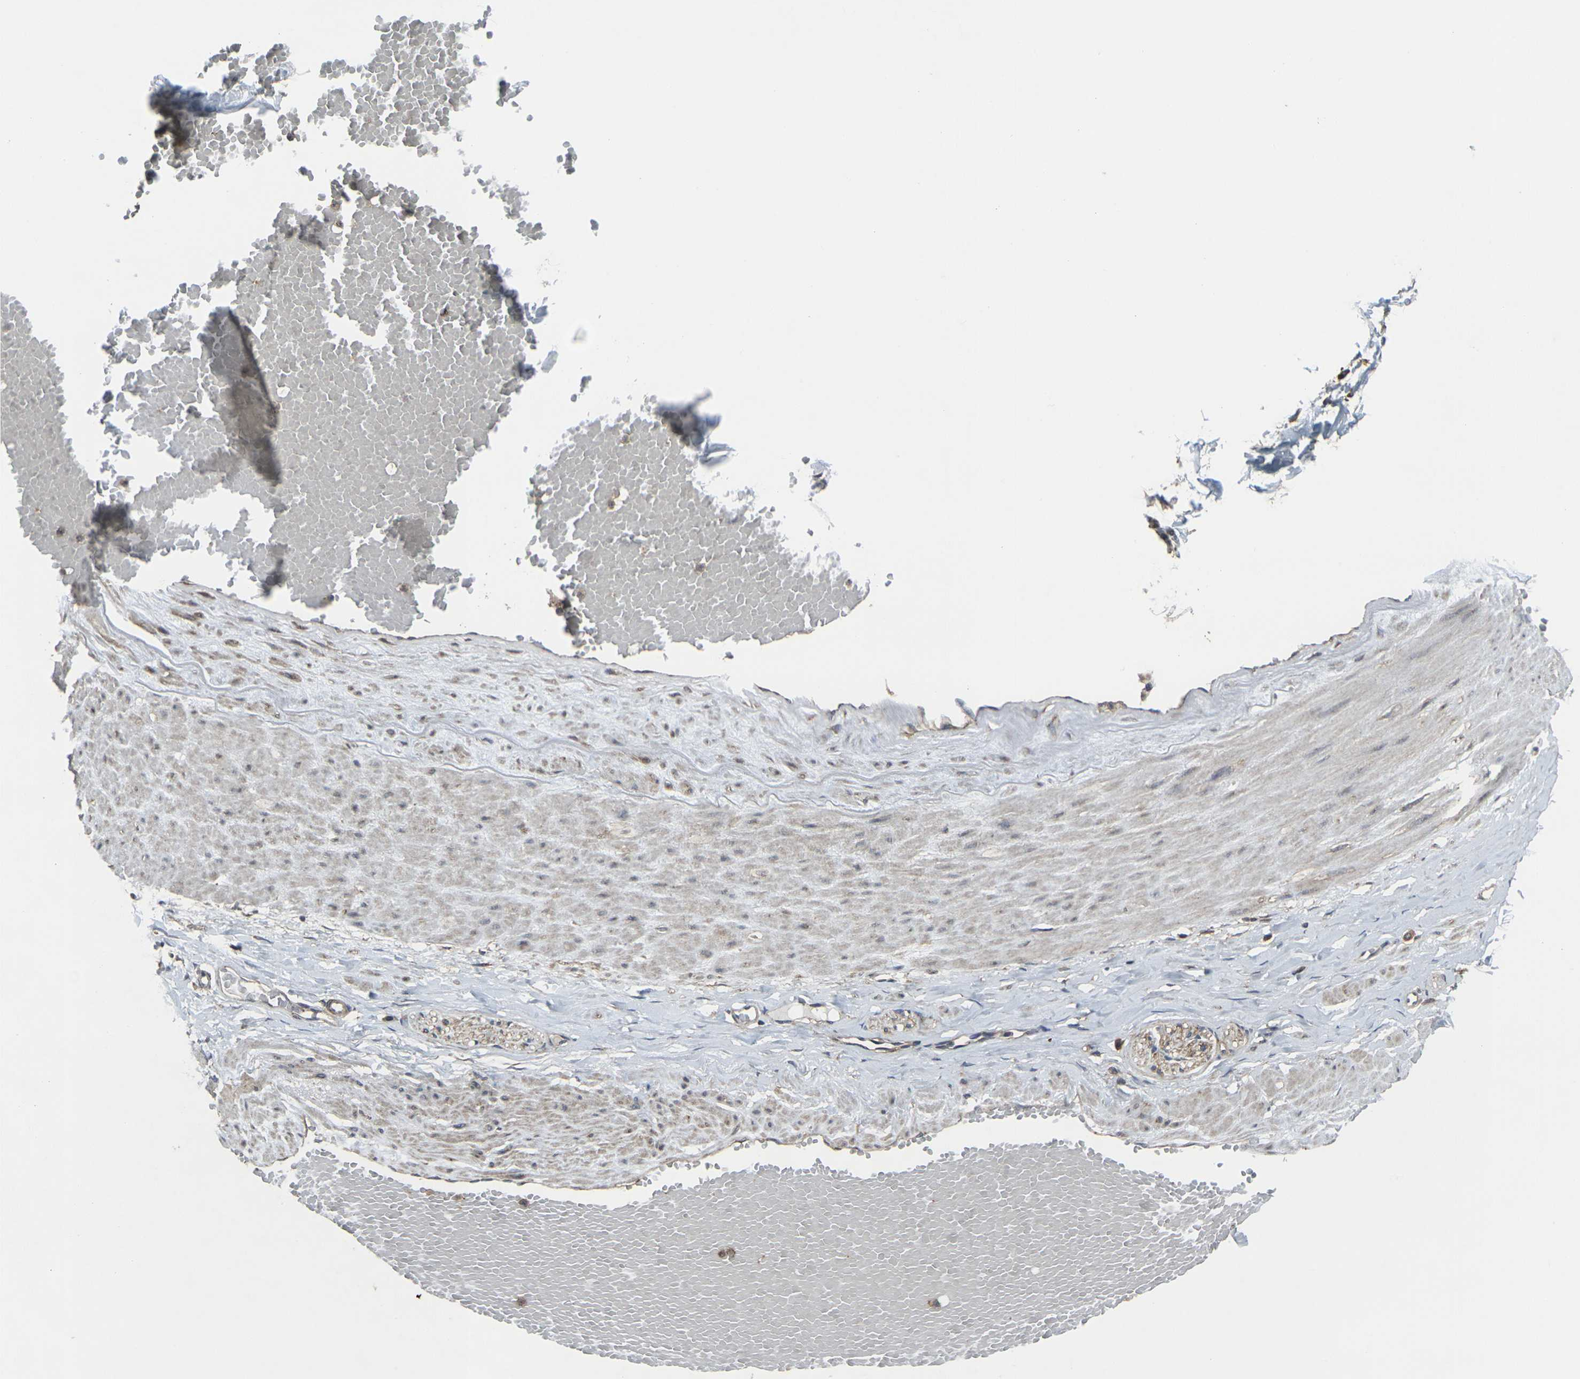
{"staining": {"intensity": "moderate", "quantity": ">75%", "location": "cytoplasmic/membranous"}, "tissue": "adipose tissue", "cell_type": "Adipocytes", "image_type": "normal", "snomed": [{"axis": "morphology", "description": "Normal tissue, NOS"}, {"axis": "topography", "description": "Soft tissue"}, {"axis": "topography", "description": "Vascular tissue"}], "caption": "Protein expression analysis of unremarkable adipose tissue demonstrates moderate cytoplasmic/membranous expression in about >75% of adipocytes. The protein is stained brown, and the nuclei are stained in blue (DAB IHC with brightfield microscopy, high magnification).", "gene": "PRKACB", "patient": {"sex": "female", "age": 35}}